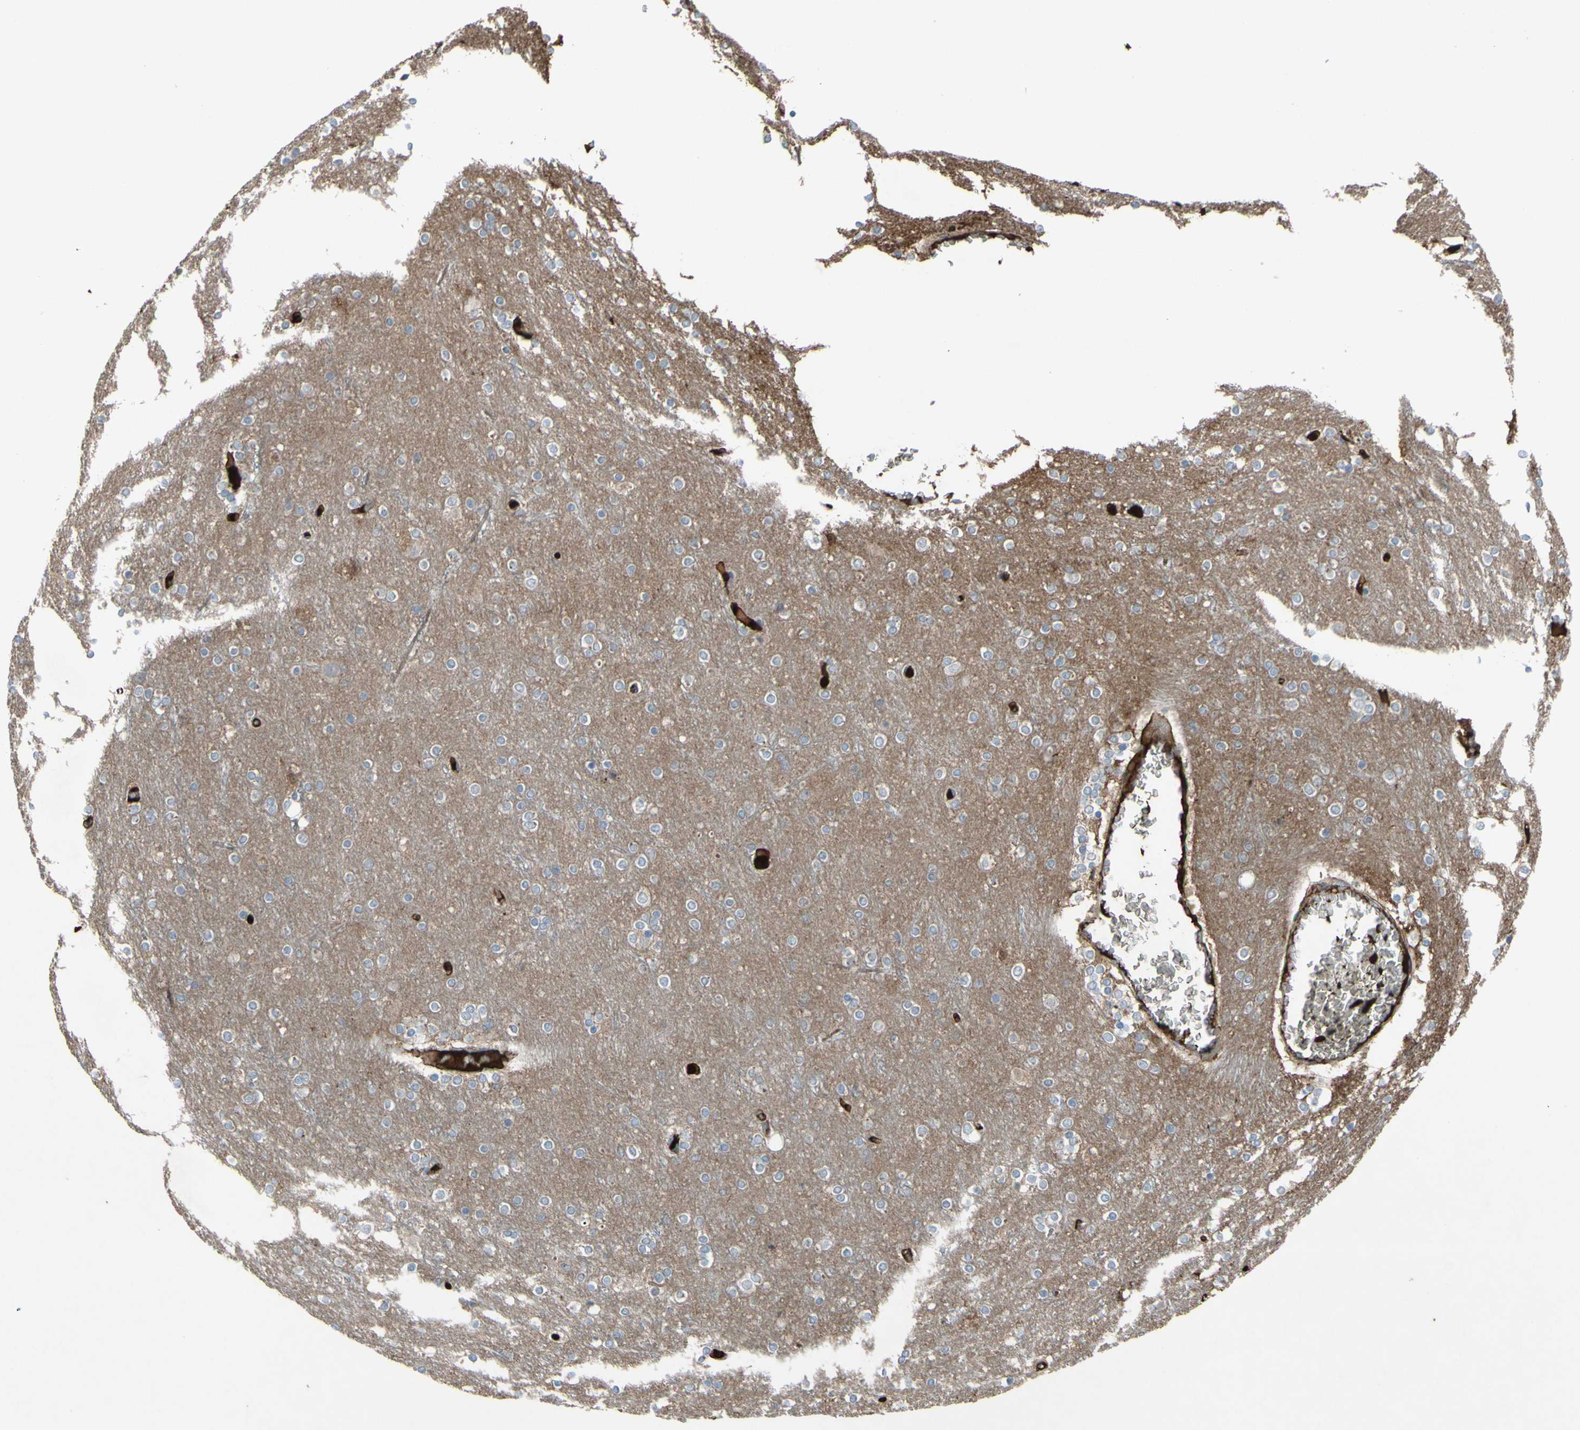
{"staining": {"intensity": "strong", "quantity": ">75%", "location": "cytoplasmic/membranous"}, "tissue": "cerebral cortex", "cell_type": "Endothelial cells", "image_type": "normal", "snomed": [{"axis": "morphology", "description": "Normal tissue, NOS"}, {"axis": "topography", "description": "Cerebral cortex"}], "caption": "Protein staining shows strong cytoplasmic/membranous positivity in about >75% of endothelial cells in unremarkable cerebral cortex.", "gene": "PTGDS", "patient": {"sex": "female", "age": 54}}